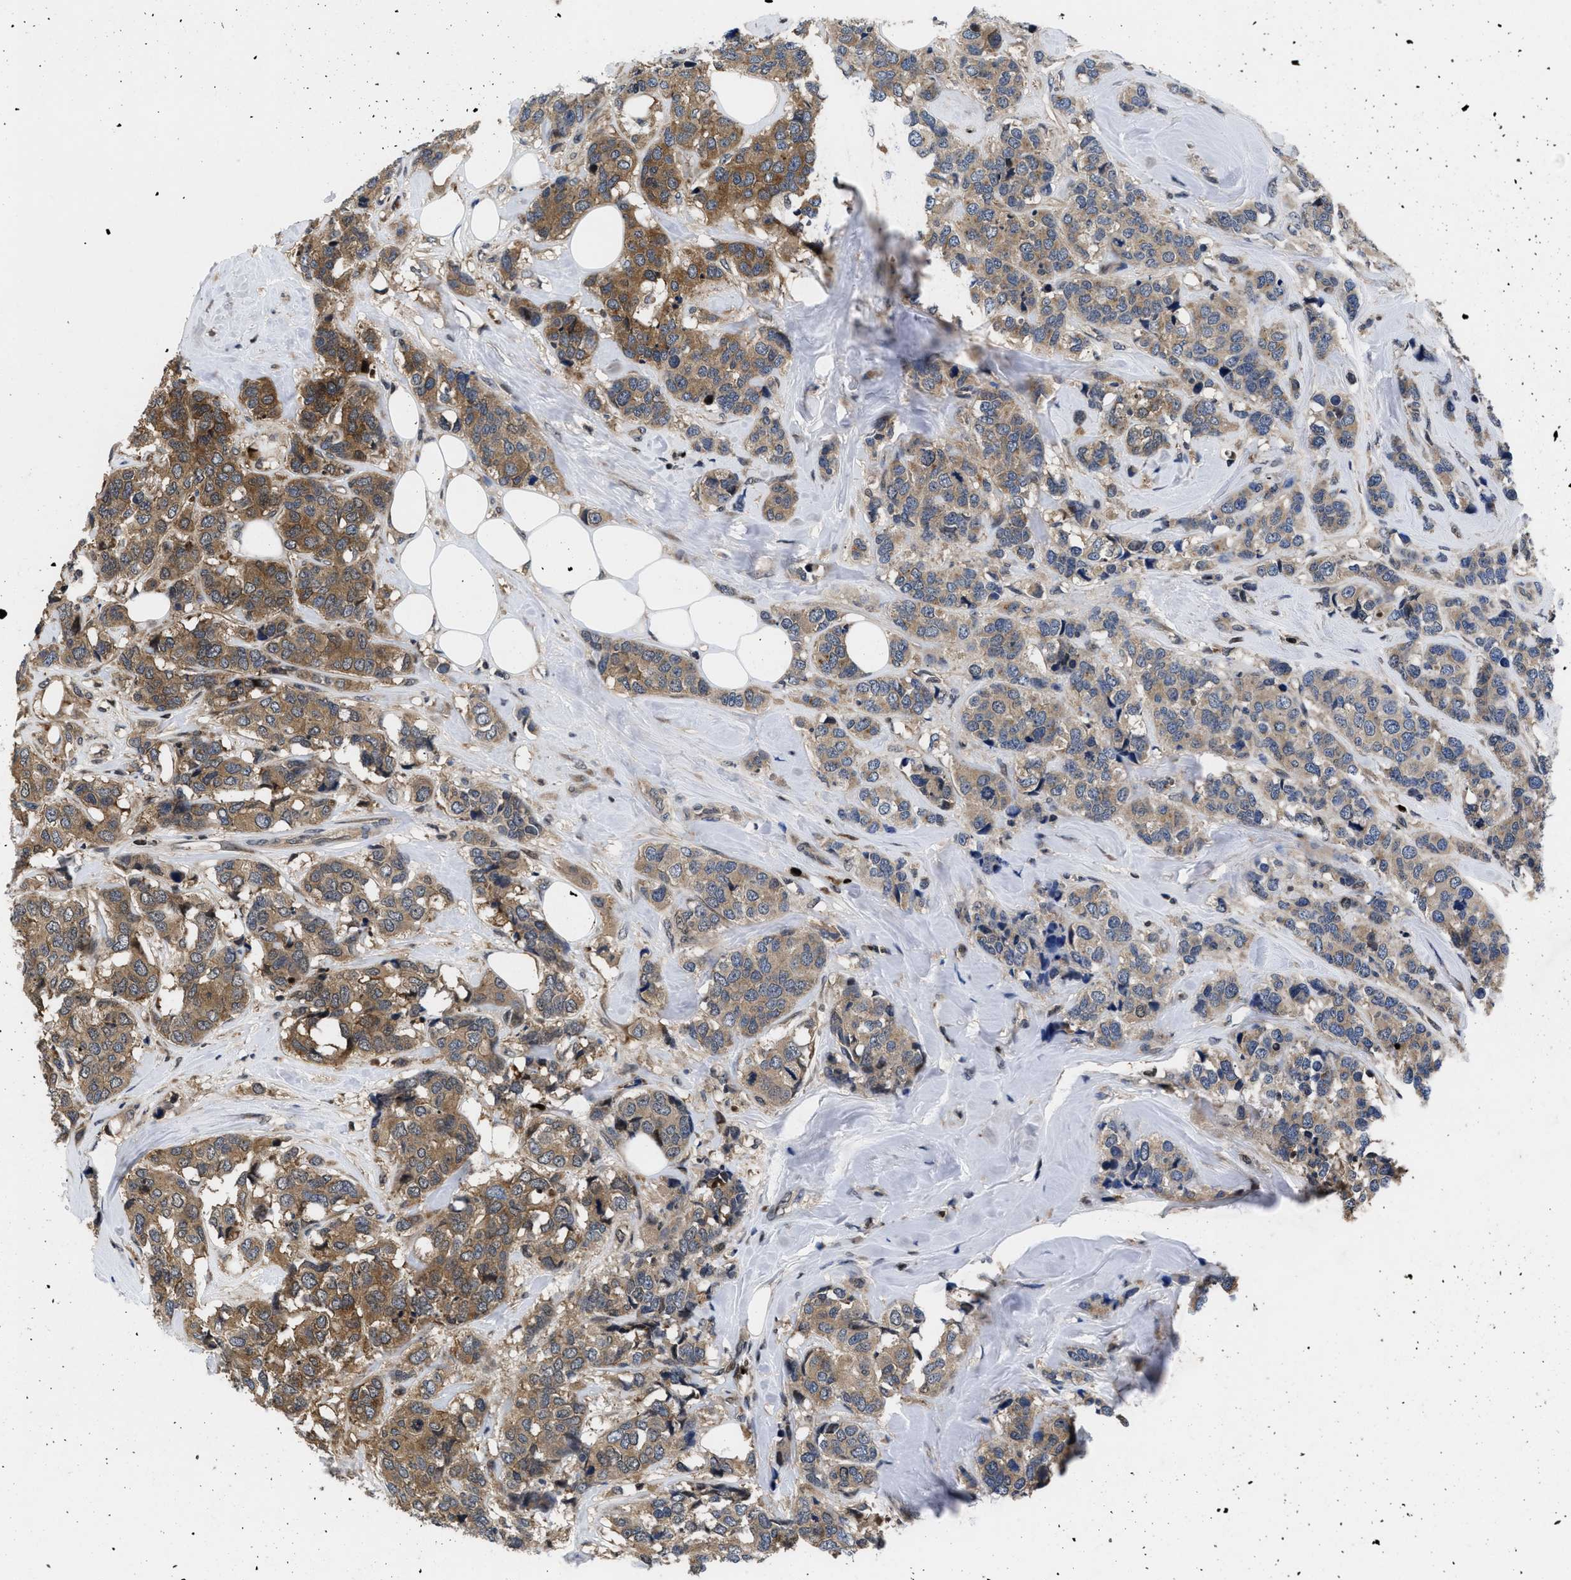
{"staining": {"intensity": "moderate", "quantity": ">75%", "location": "cytoplasmic/membranous"}, "tissue": "breast cancer", "cell_type": "Tumor cells", "image_type": "cancer", "snomed": [{"axis": "morphology", "description": "Lobular carcinoma"}, {"axis": "topography", "description": "Breast"}], "caption": "This image shows IHC staining of breast cancer (lobular carcinoma), with medium moderate cytoplasmic/membranous expression in approximately >75% of tumor cells.", "gene": "FAM200A", "patient": {"sex": "female", "age": 59}}